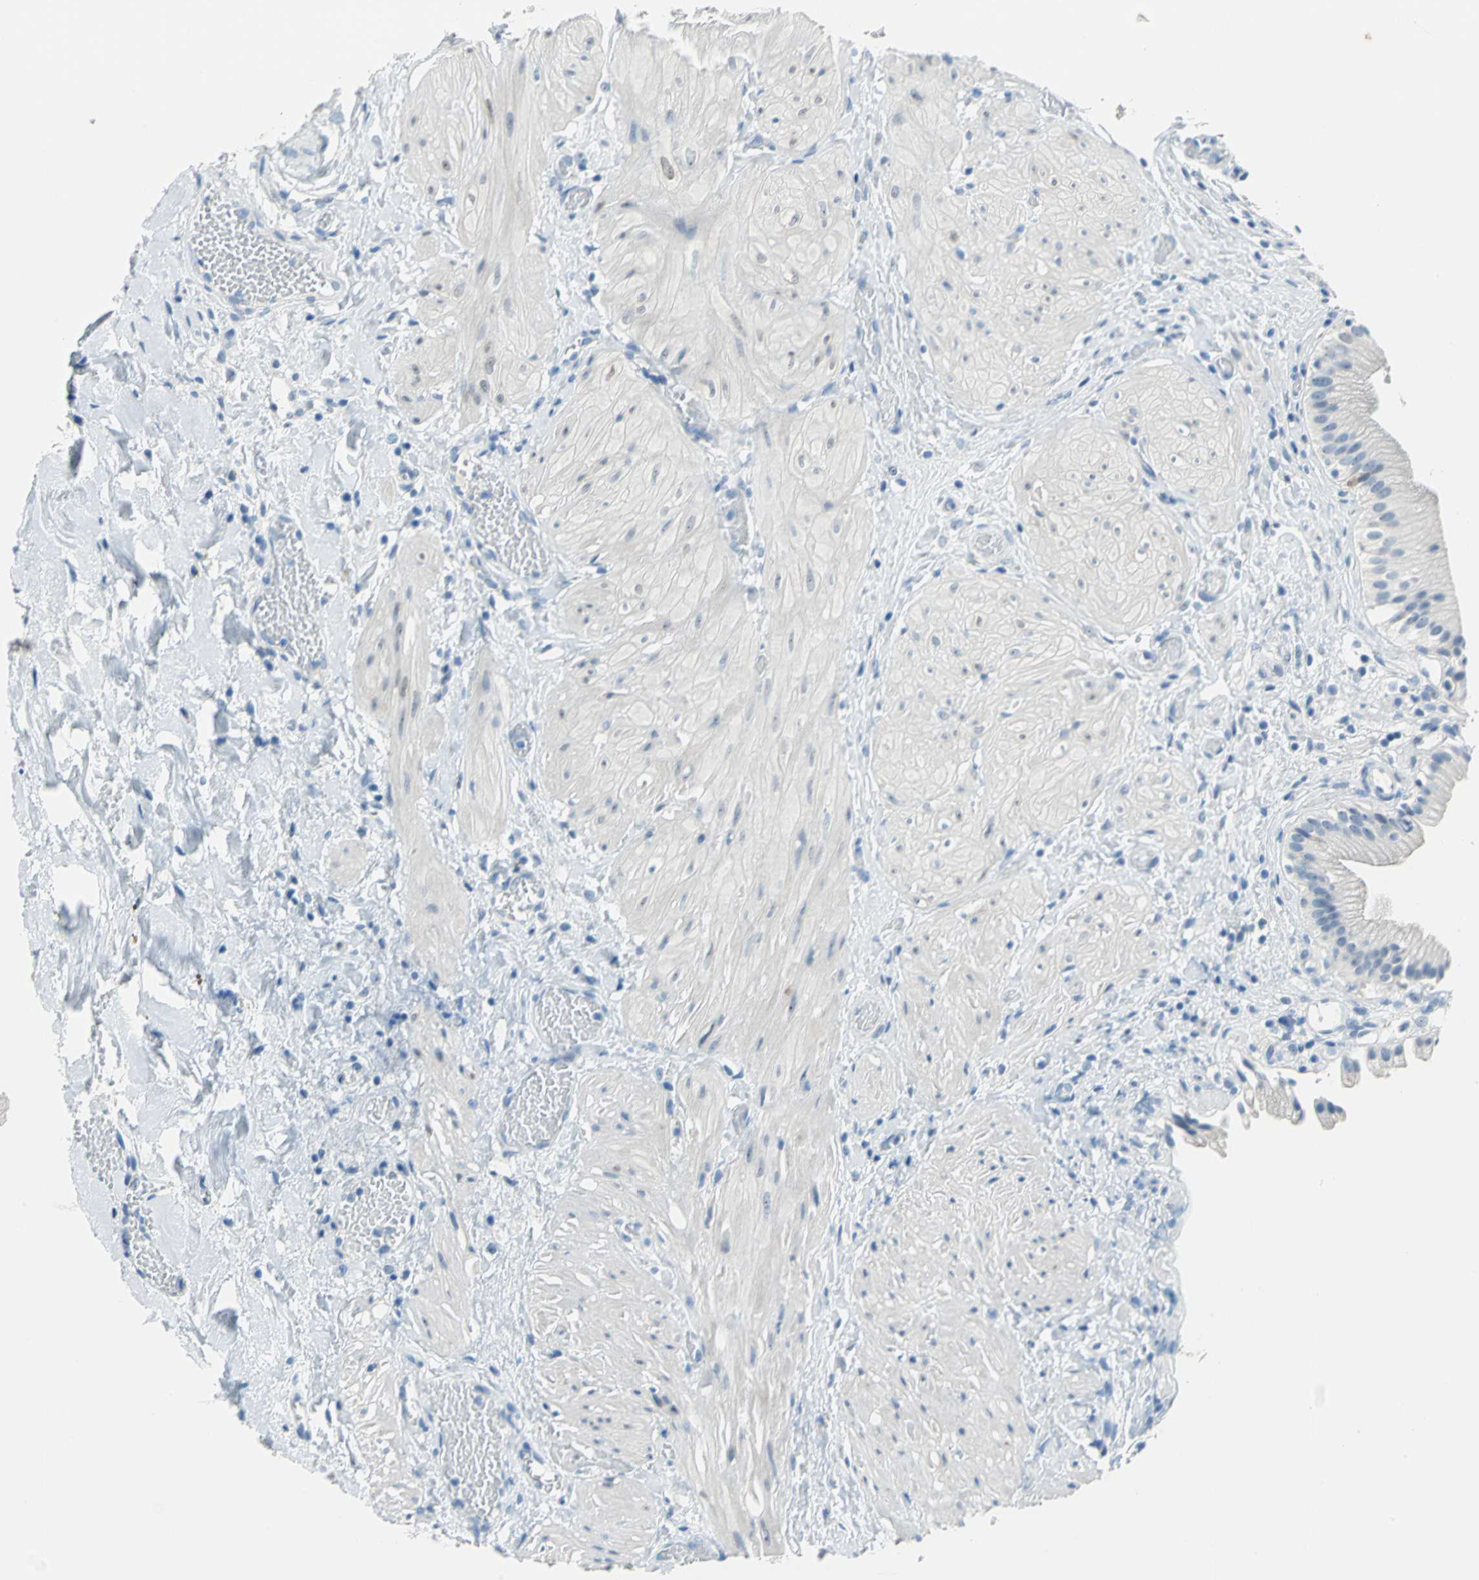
{"staining": {"intensity": "negative", "quantity": "none", "location": "none"}, "tissue": "gallbladder", "cell_type": "Glandular cells", "image_type": "normal", "snomed": [{"axis": "morphology", "description": "Normal tissue, NOS"}, {"axis": "topography", "description": "Gallbladder"}], "caption": "Human gallbladder stained for a protein using IHC displays no positivity in glandular cells.", "gene": "MUC4", "patient": {"sex": "male", "age": 65}}